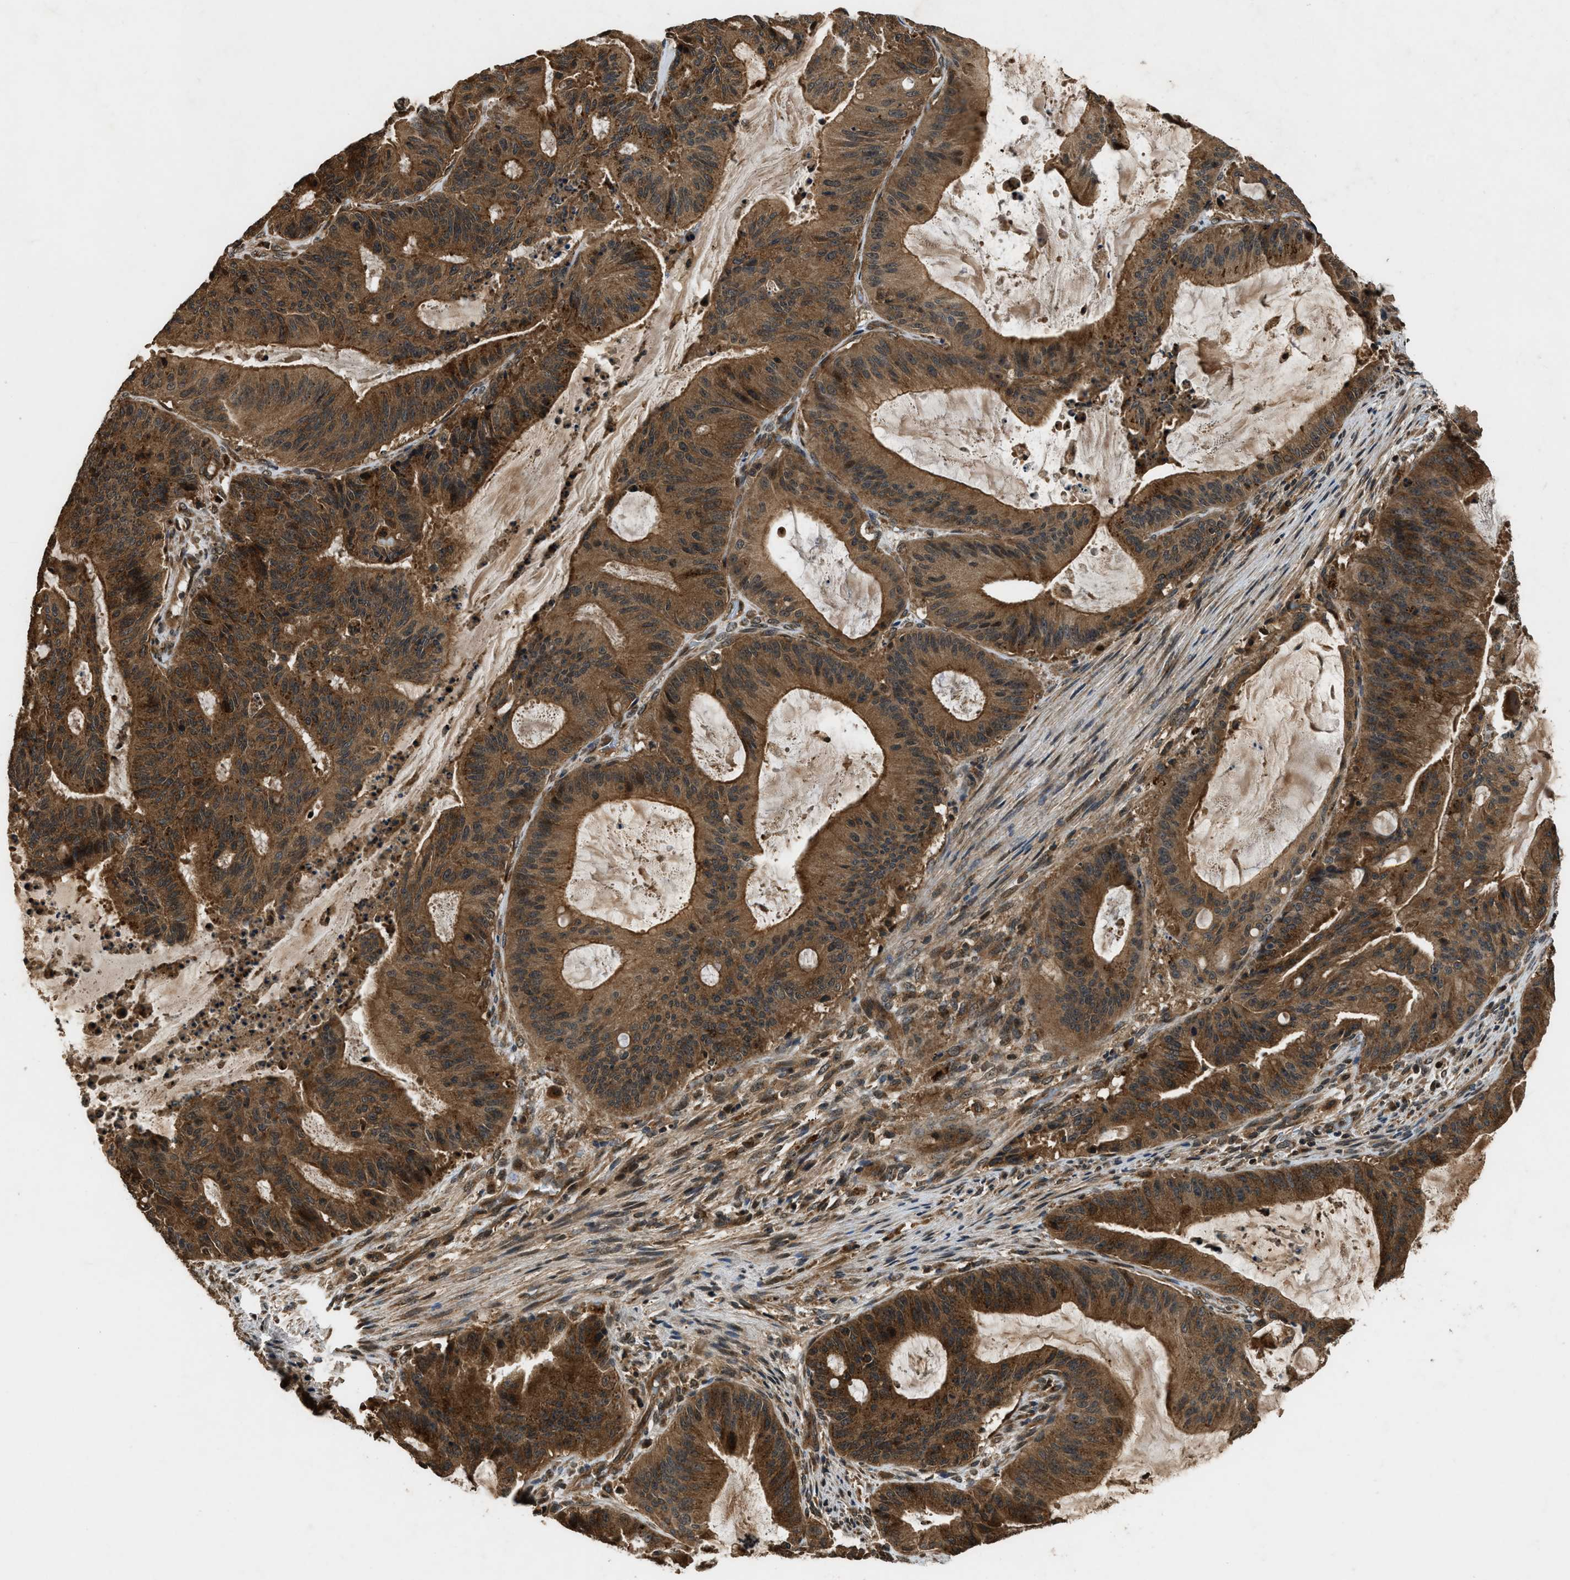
{"staining": {"intensity": "strong", "quantity": ">75%", "location": "cytoplasmic/membranous"}, "tissue": "liver cancer", "cell_type": "Tumor cells", "image_type": "cancer", "snomed": [{"axis": "morphology", "description": "Cholangiocarcinoma"}, {"axis": "topography", "description": "Liver"}], "caption": "Liver cancer (cholangiocarcinoma) tissue demonstrates strong cytoplasmic/membranous staining in about >75% of tumor cells Nuclei are stained in blue.", "gene": "RPS6KB1", "patient": {"sex": "female", "age": 73}}